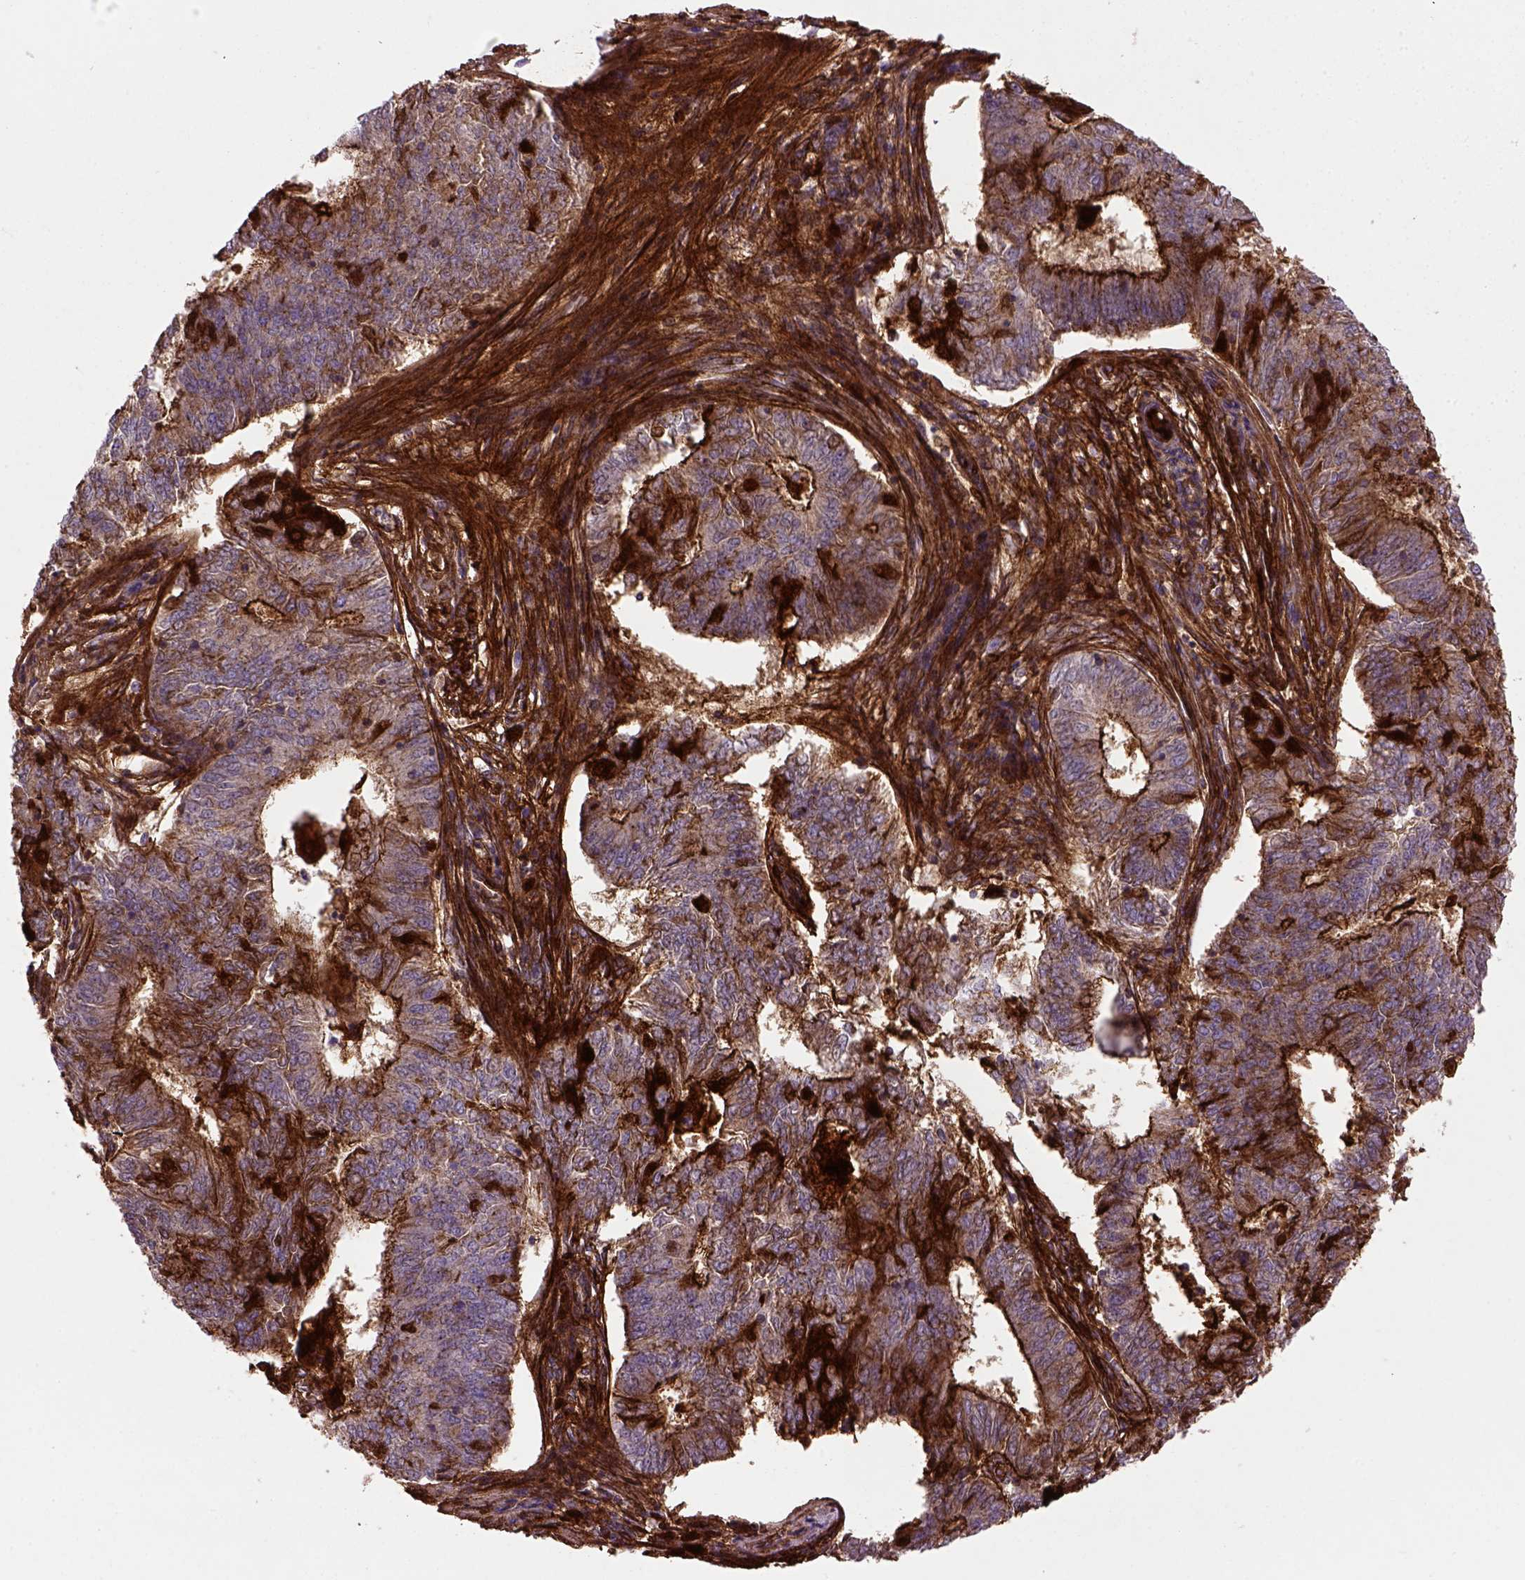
{"staining": {"intensity": "strong", "quantity": "25%-75%", "location": "cytoplasmic/membranous"}, "tissue": "endometrial cancer", "cell_type": "Tumor cells", "image_type": "cancer", "snomed": [{"axis": "morphology", "description": "Adenocarcinoma, NOS"}, {"axis": "topography", "description": "Endometrium"}], "caption": "Adenocarcinoma (endometrial) stained with a brown dye exhibits strong cytoplasmic/membranous positive expression in about 25%-75% of tumor cells.", "gene": "CDH1", "patient": {"sex": "female", "age": 62}}